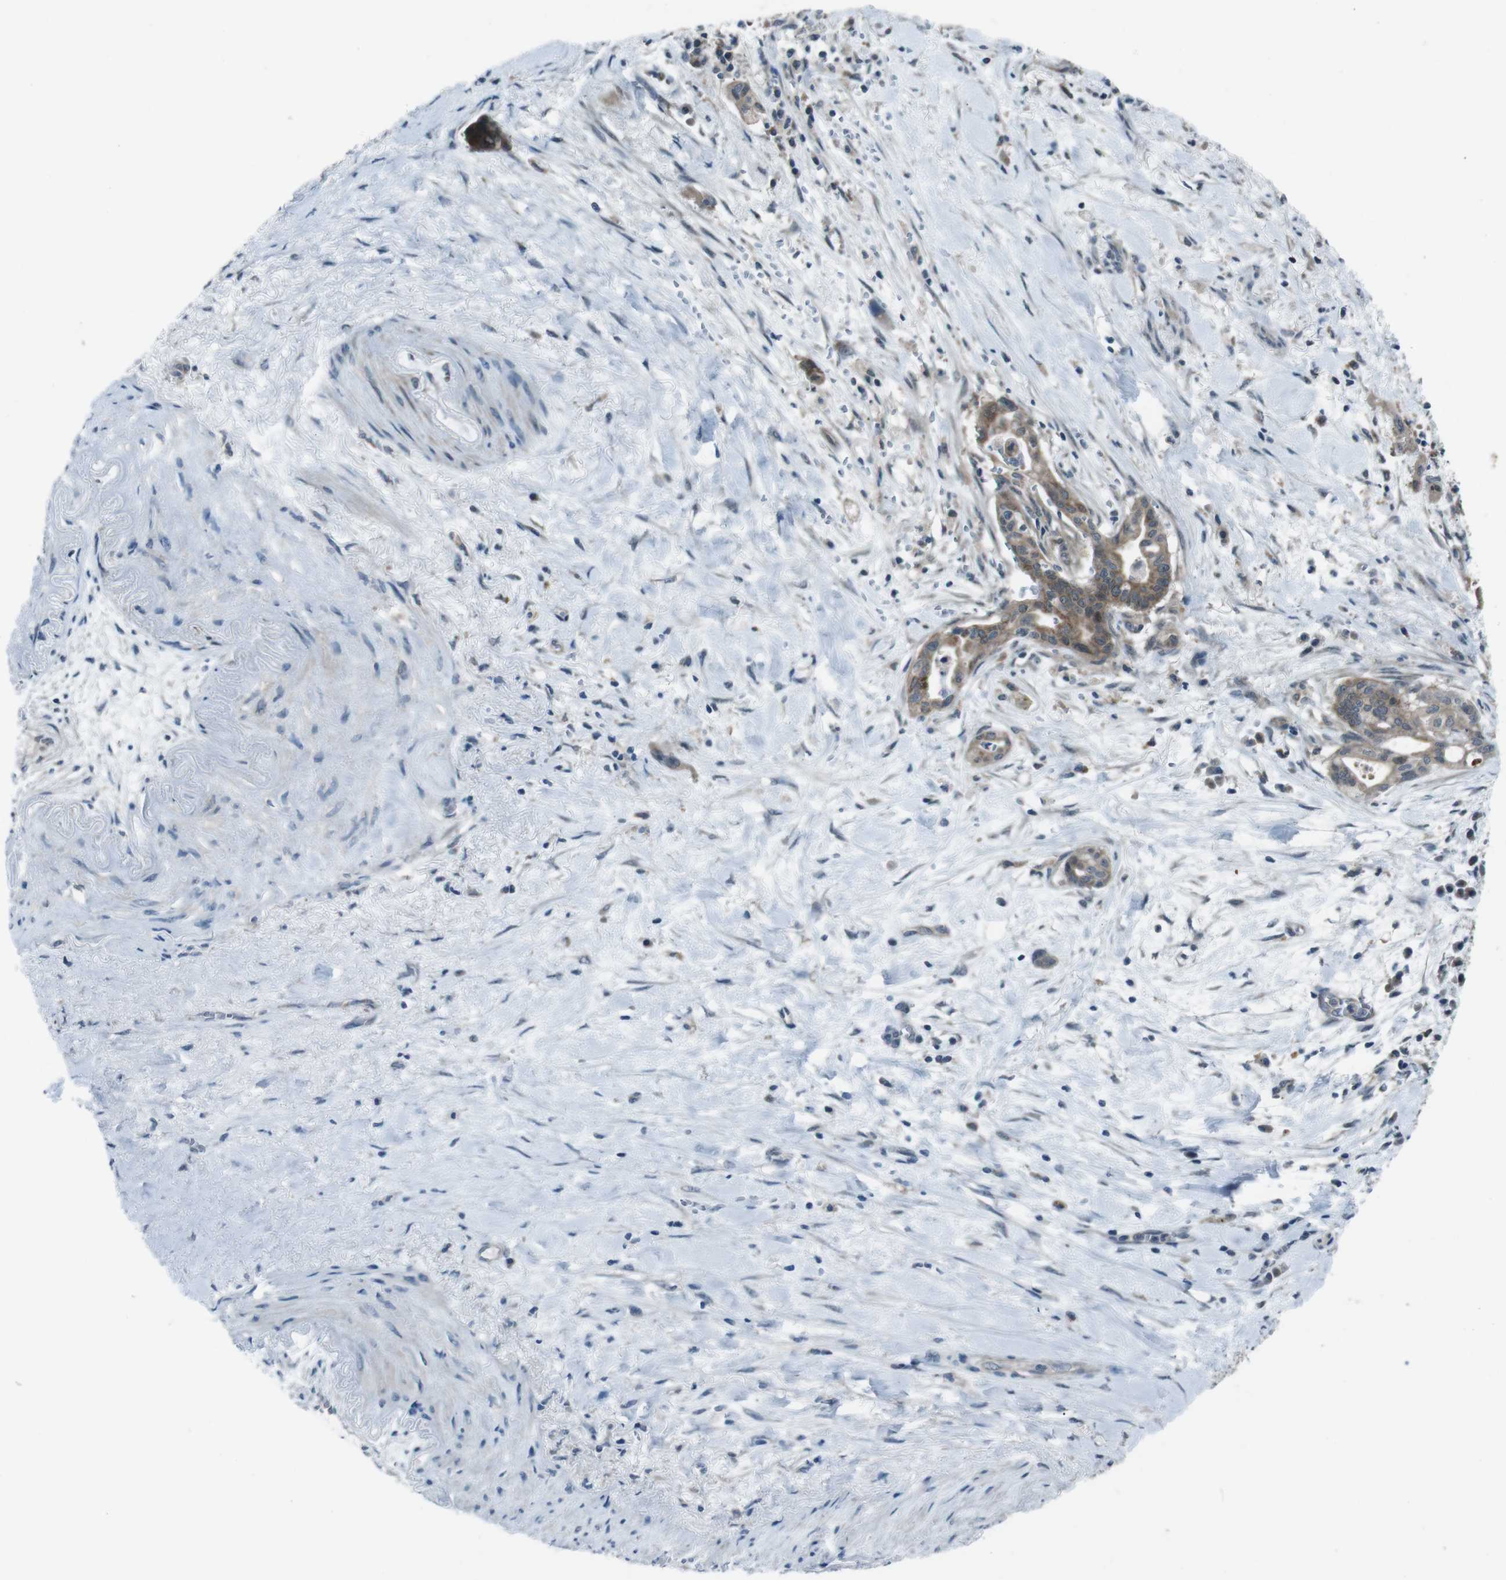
{"staining": {"intensity": "moderate", "quantity": "<25%", "location": "cytoplasmic/membranous"}, "tissue": "pancreatic cancer", "cell_type": "Tumor cells", "image_type": "cancer", "snomed": [{"axis": "morphology", "description": "Adenocarcinoma, NOS"}, {"axis": "topography", "description": "Pancreas"}], "caption": "Approximately <25% of tumor cells in pancreatic adenocarcinoma reveal moderate cytoplasmic/membranous protein staining as visualized by brown immunohistochemical staining.", "gene": "SLC27A4", "patient": {"sex": "male", "age": 70}}